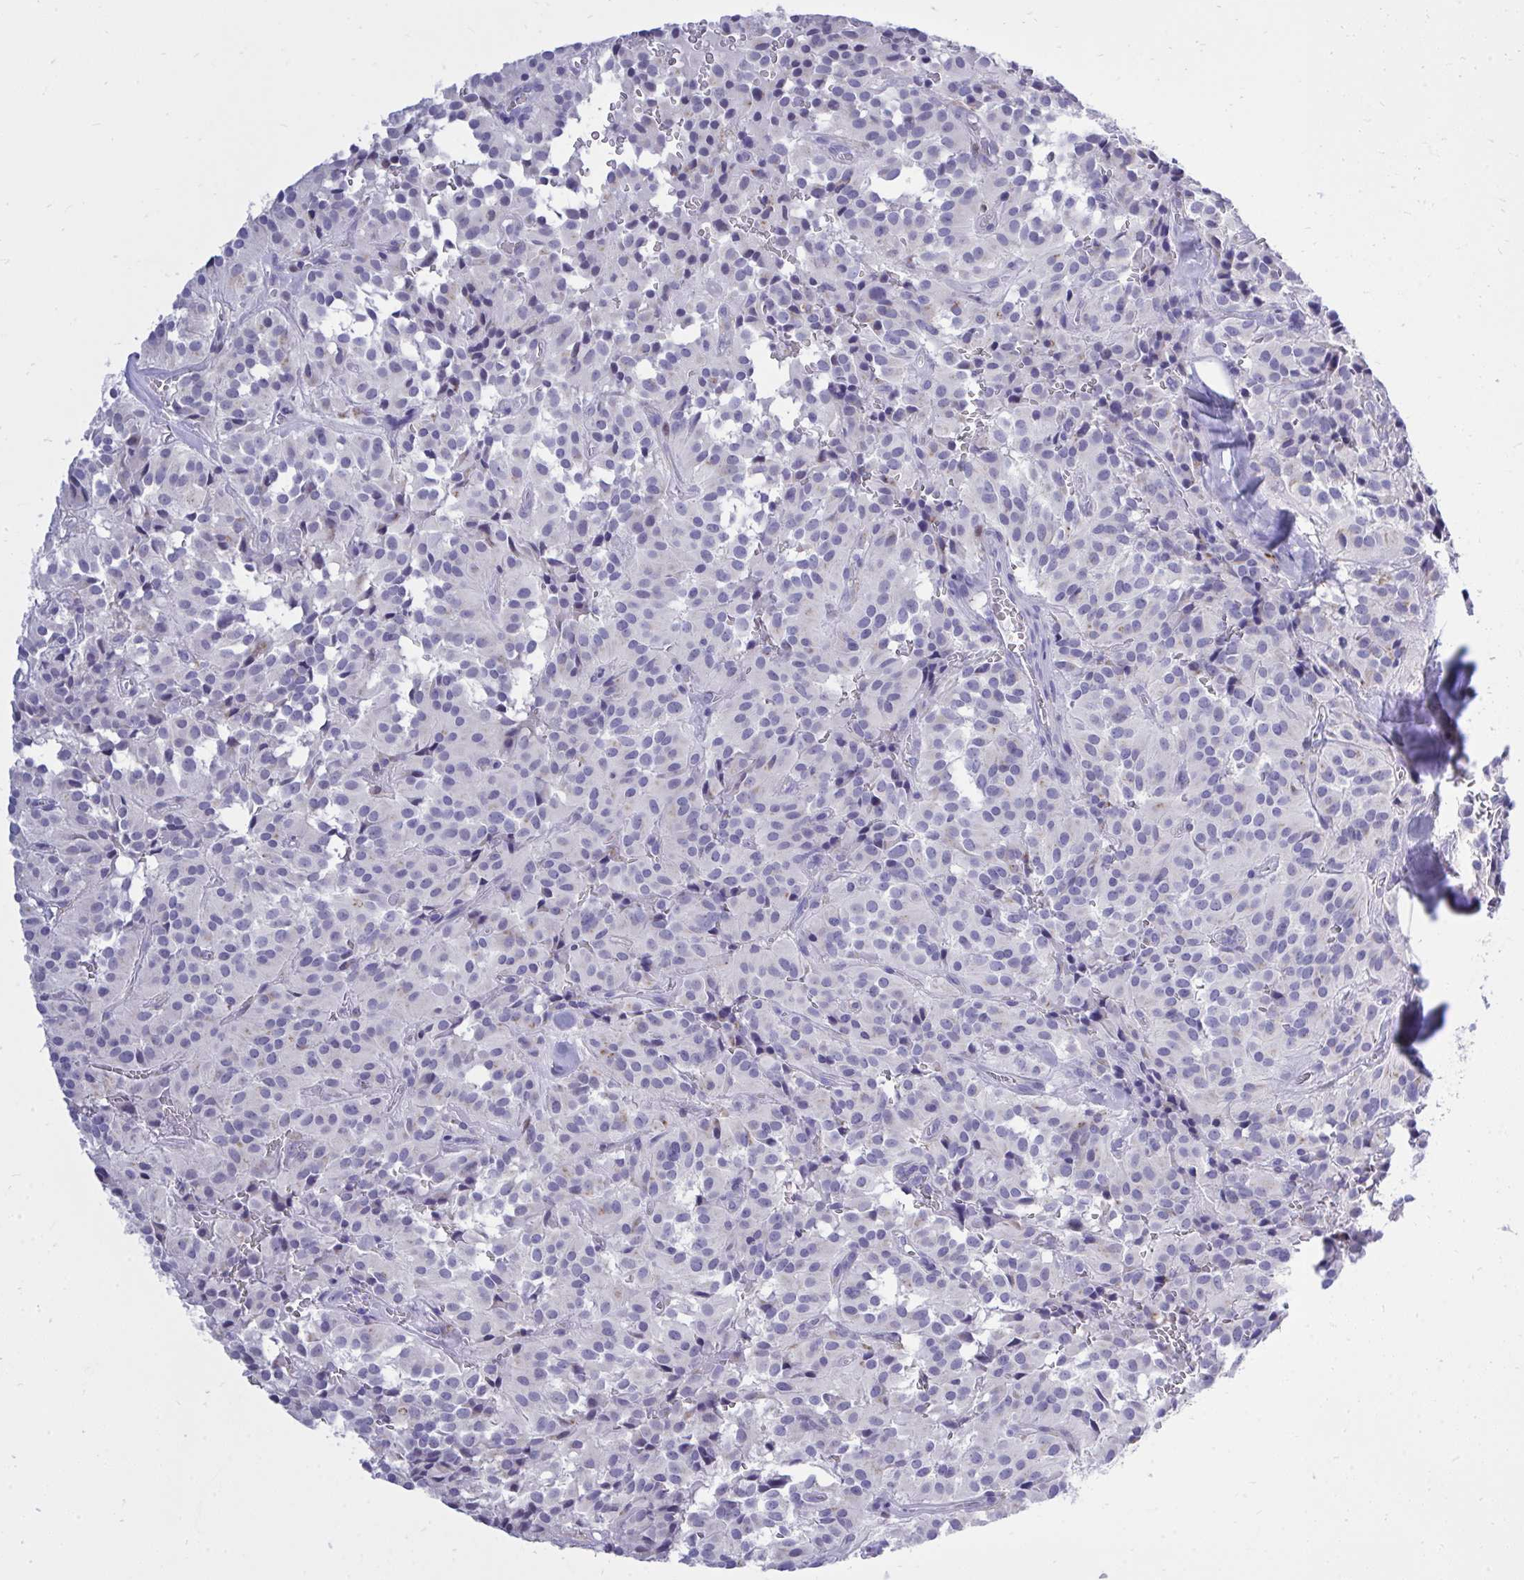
{"staining": {"intensity": "negative", "quantity": "none", "location": "none"}, "tissue": "glioma", "cell_type": "Tumor cells", "image_type": "cancer", "snomed": [{"axis": "morphology", "description": "Glioma, malignant, Low grade"}, {"axis": "topography", "description": "Brain"}], "caption": "Immunohistochemical staining of human glioma demonstrates no significant expression in tumor cells. (Stains: DAB immunohistochemistry (IHC) with hematoxylin counter stain, Microscopy: brightfield microscopy at high magnification).", "gene": "PSD", "patient": {"sex": "male", "age": 42}}